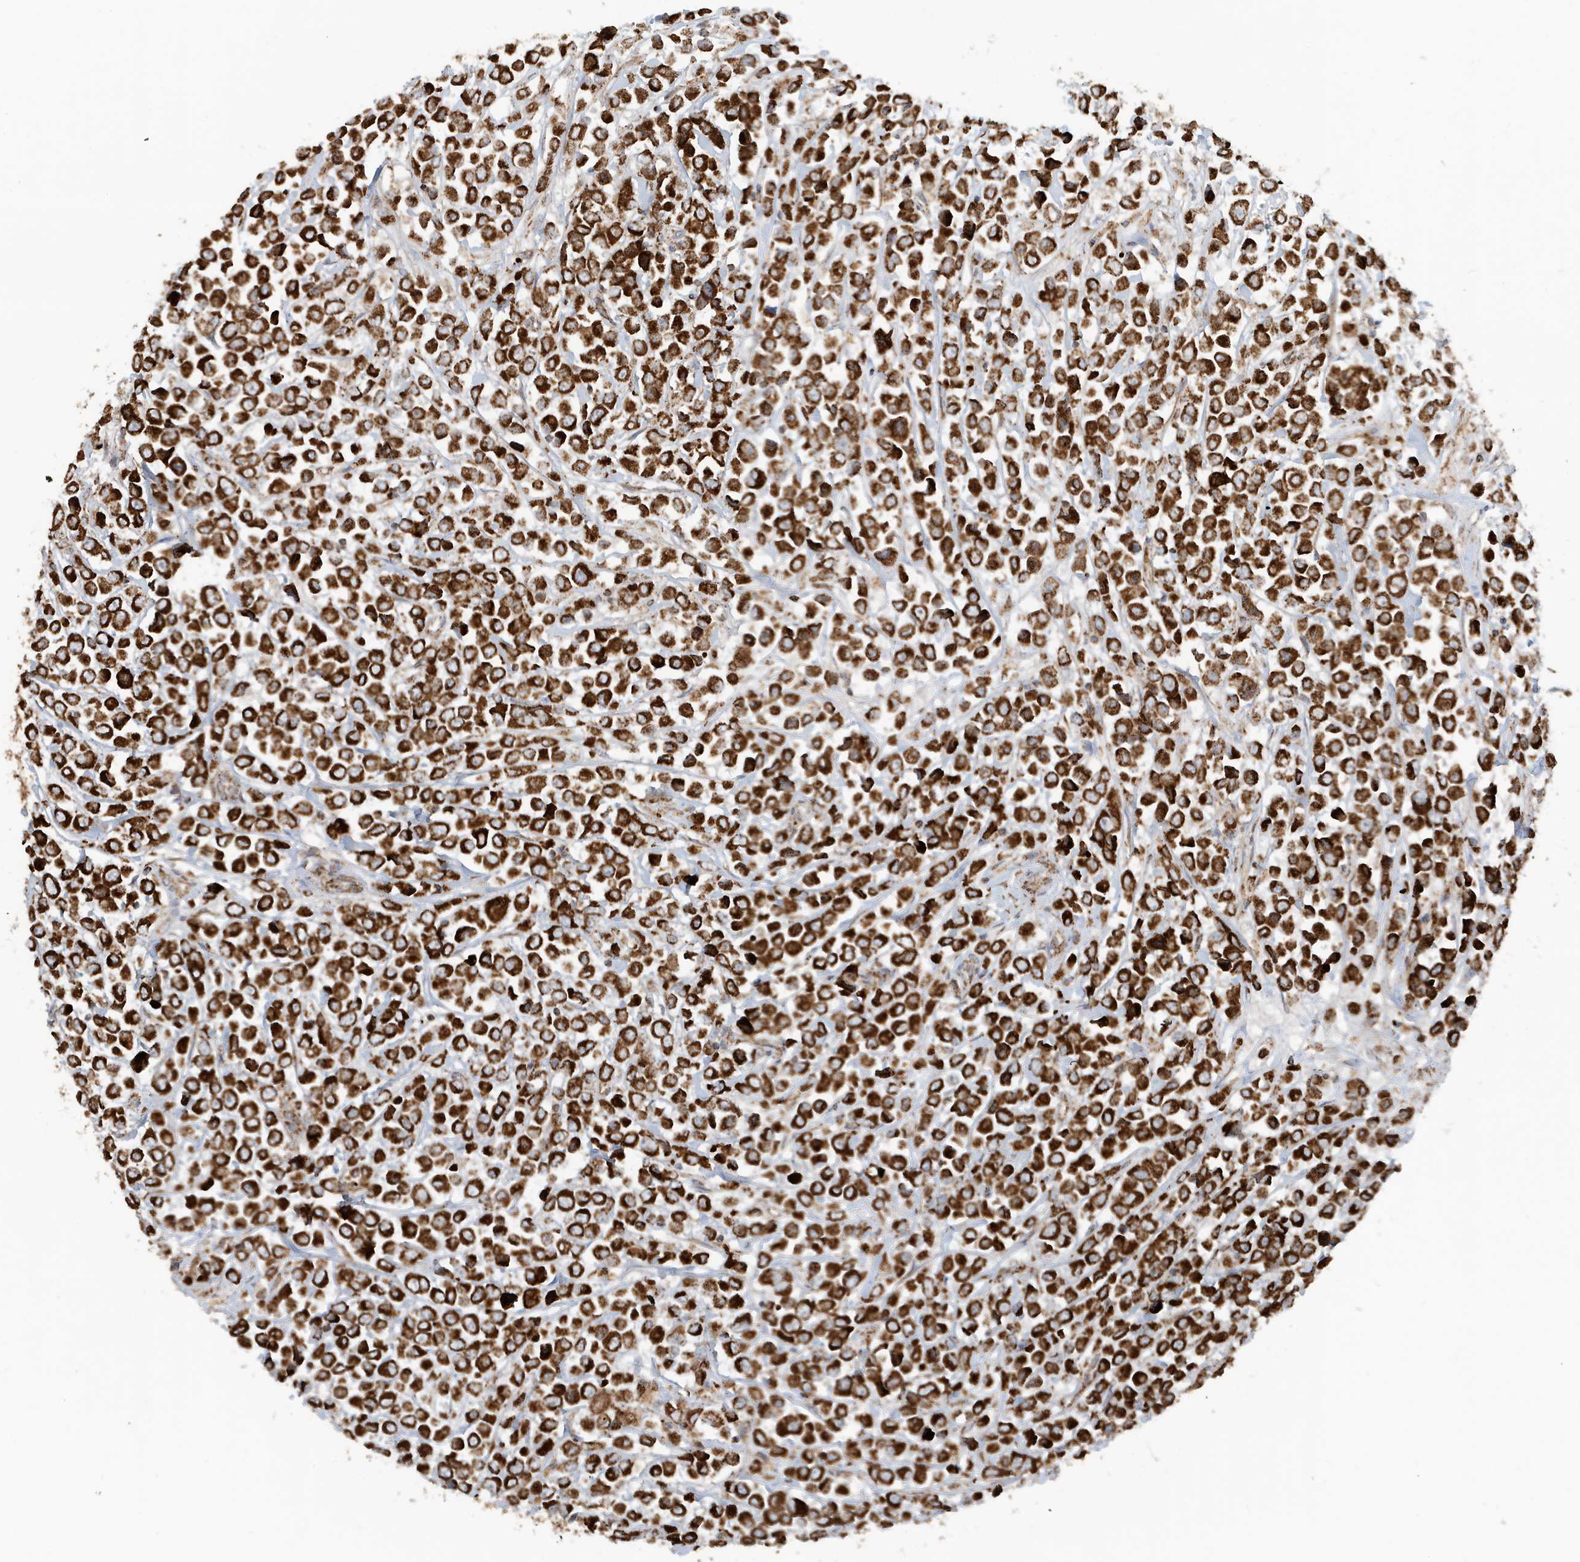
{"staining": {"intensity": "strong", "quantity": ">75%", "location": "cytoplasmic/membranous"}, "tissue": "breast cancer", "cell_type": "Tumor cells", "image_type": "cancer", "snomed": [{"axis": "morphology", "description": "Duct carcinoma"}, {"axis": "topography", "description": "Breast"}], "caption": "Immunohistochemistry staining of invasive ductal carcinoma (breast), which shows high levels of strong cytoplasmic/membranous positivity in about >75% of tumor cells indicating strong cytoplasmic/membranous protein positivity. The staining was performed using DAB (brown) for protein detection and nuclei were counterstained in hematoxylin (blue).", "gene": "MAN1A1", "patient": {"sex": "female", "age": 61}}